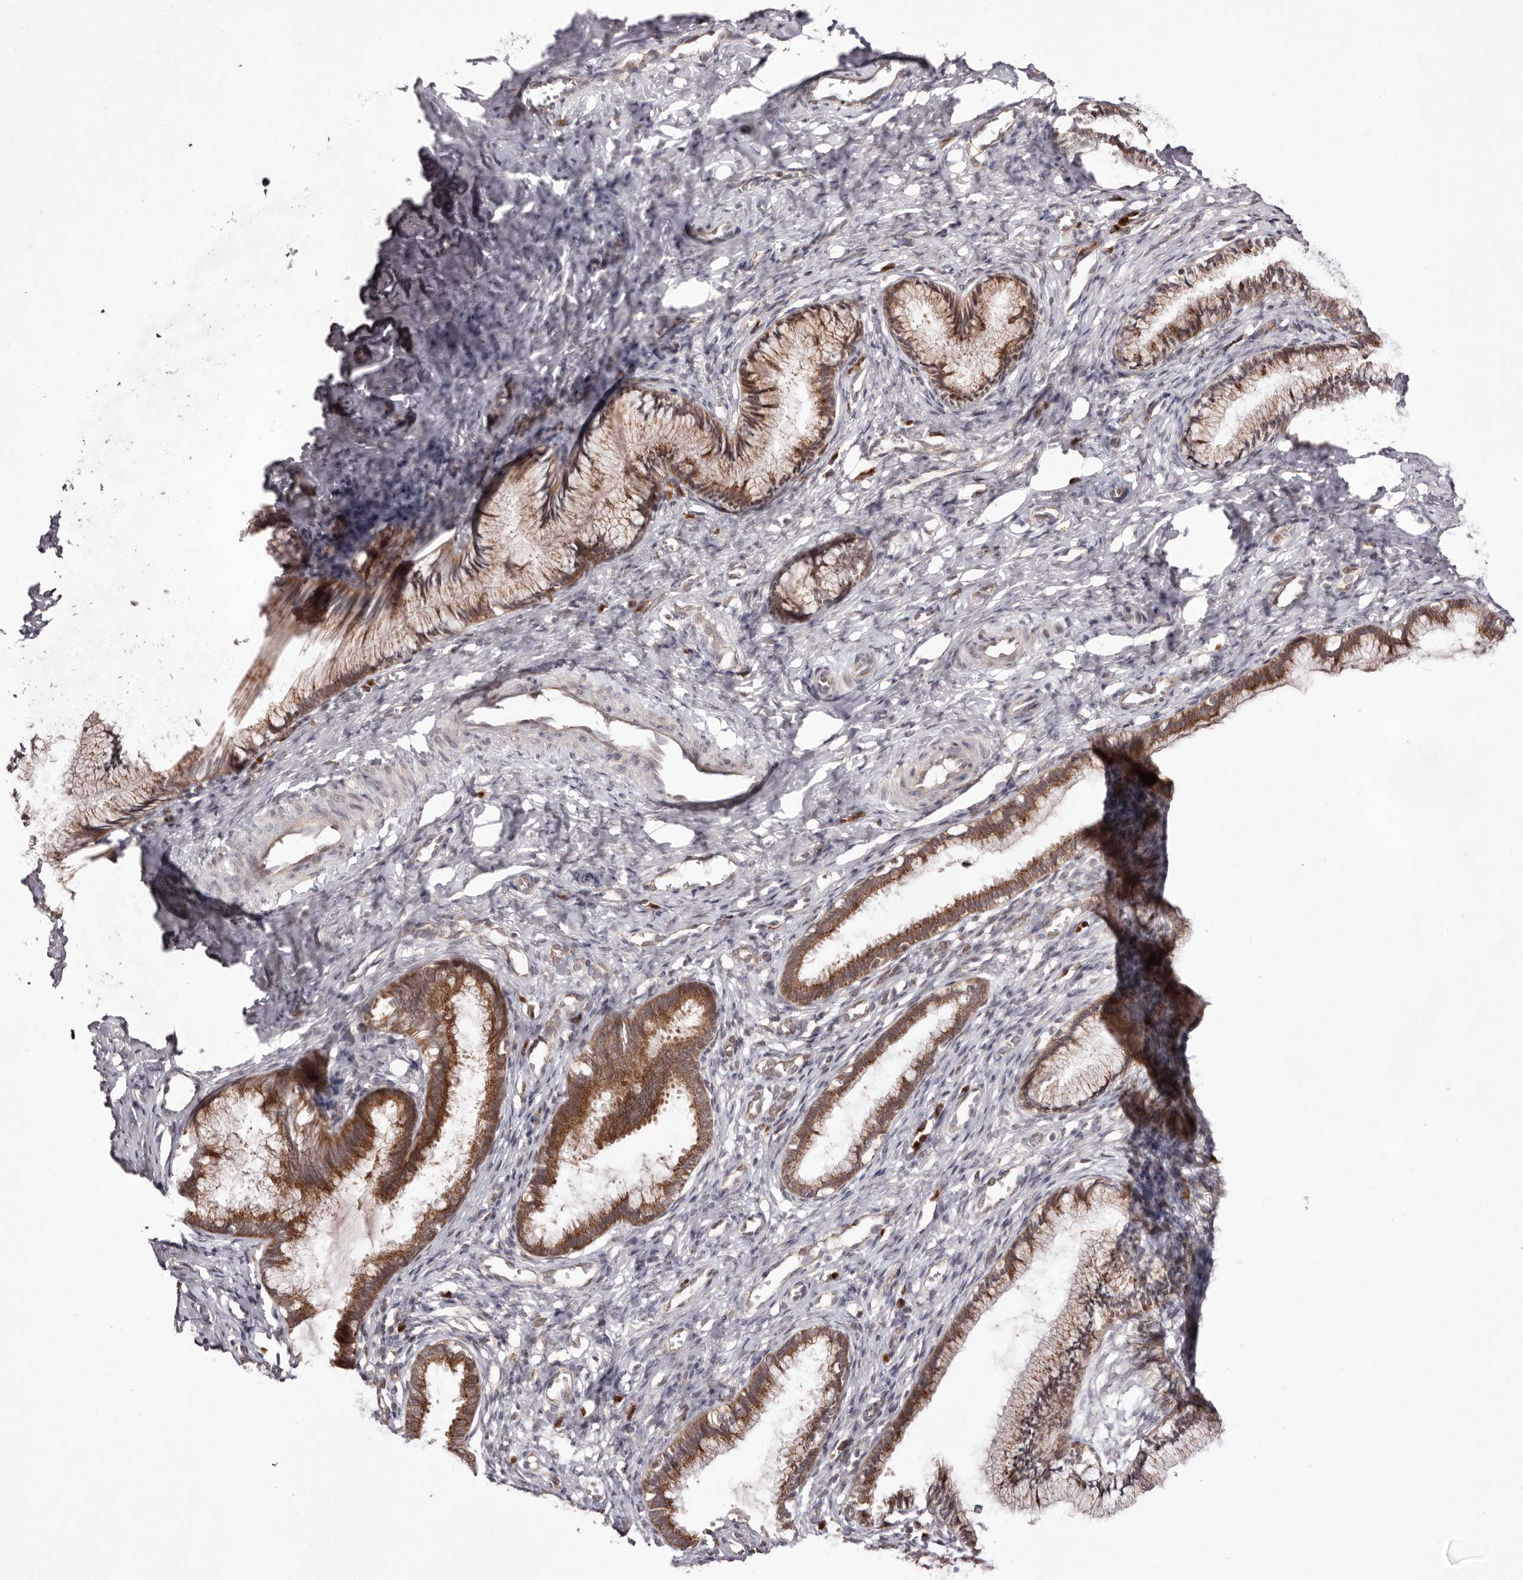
{"staining": {"intensity": "moderate", "quantity": ">75%", "location": "cytoplasmic/membranous"}, "tissue": "cervix", "cell_type": "Glandular cells", "image_type": "normal", "snomed": [{"axis": "morphology", "description": "Normal tissue, NOS"}, {"axis": "topography", "description": "Cervix"}], "caption": "Protein analysis of unremarkable cervix displays moderate cytoplasmic/membranous positivity in about >75% of glandular cells.", "gene": "EGR3", "patient": {"sex": "female", "age": 27}}